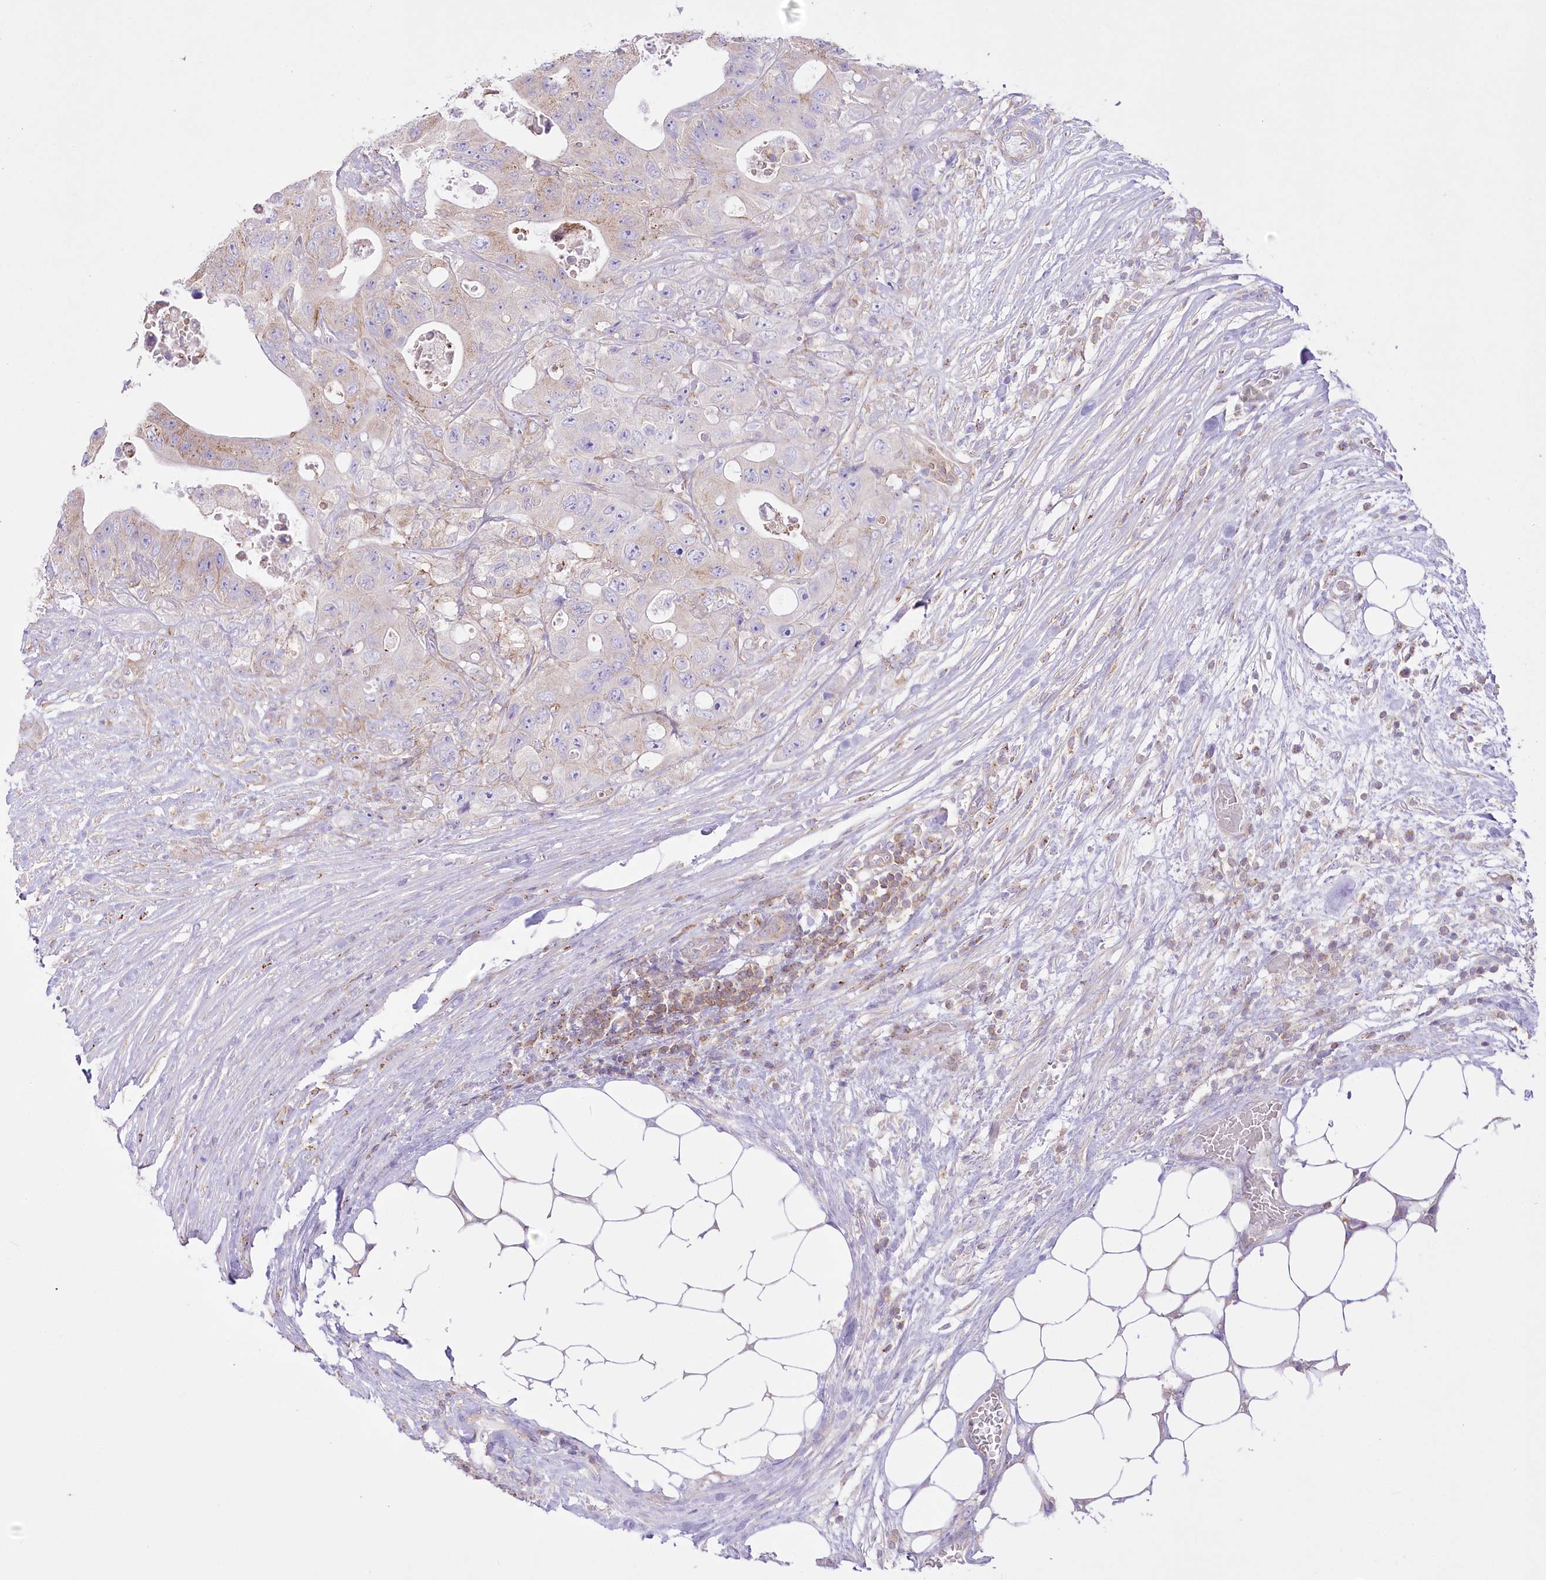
{"staining": {"intensity": "weak", "quantity": "<25%", "location": "cytoplasmic/membranous"}, "tissue": "colorectal cancer", "cell_type": "Tumor cells", "image_type": "cancer", "snomed": [{"axis": "morphology", "description": "Adenocarcinoma, NOS"}, {"axis": "topography", "description": "Colon"}], "caption": "Immunohistochemistry (IHC) micrograph of human colorectal cancer stained for a protein (brown), which exhibits no staining in tumor cells.", "gene": "FAM216A", "patient": {"sex": "female", "age": 46}}